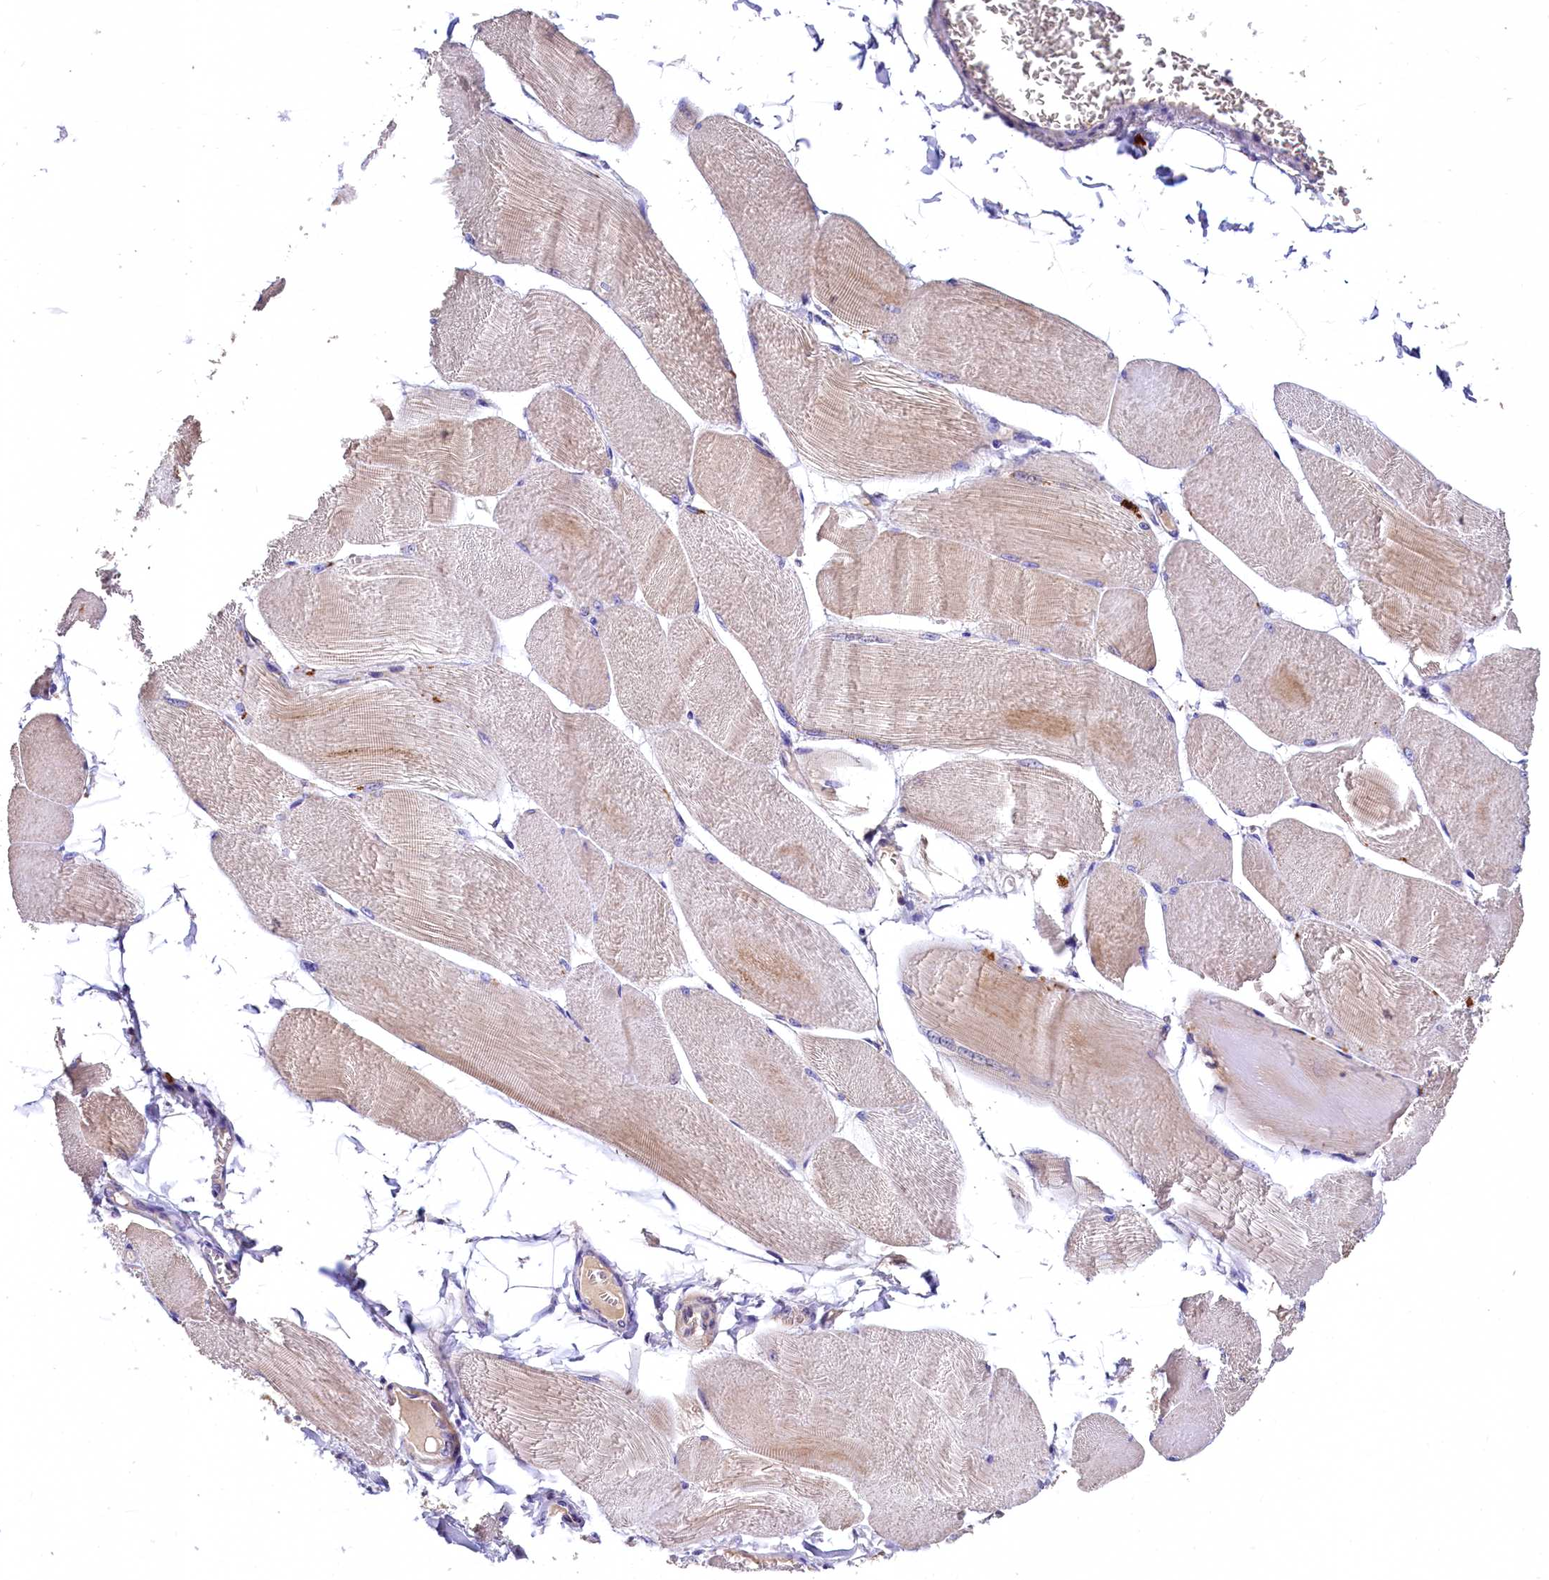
{"staining": {"intensity": "weak", "quantity": ">75%", "location": "cytoplasmic/membranous"}, "tissue": "skeletal muscle", "cell_type": "Myocytes", "image_type": "normal", "snomed": [{"axis": "morphology", "description": "Normal tissue, NOS"}, {"axis": "morphology", "description": "Basal cell carcinoma"}, {"axis": "topography", "description": "Skeletal muscle"}], "caption": "Protein staining by IHC shows weak cytoplasmic/membranous expression in about >75% of myocytes in normal skeletal muscle.", "gene": "EPS8L2", "patient": {"sex": "female", "age": 64}}